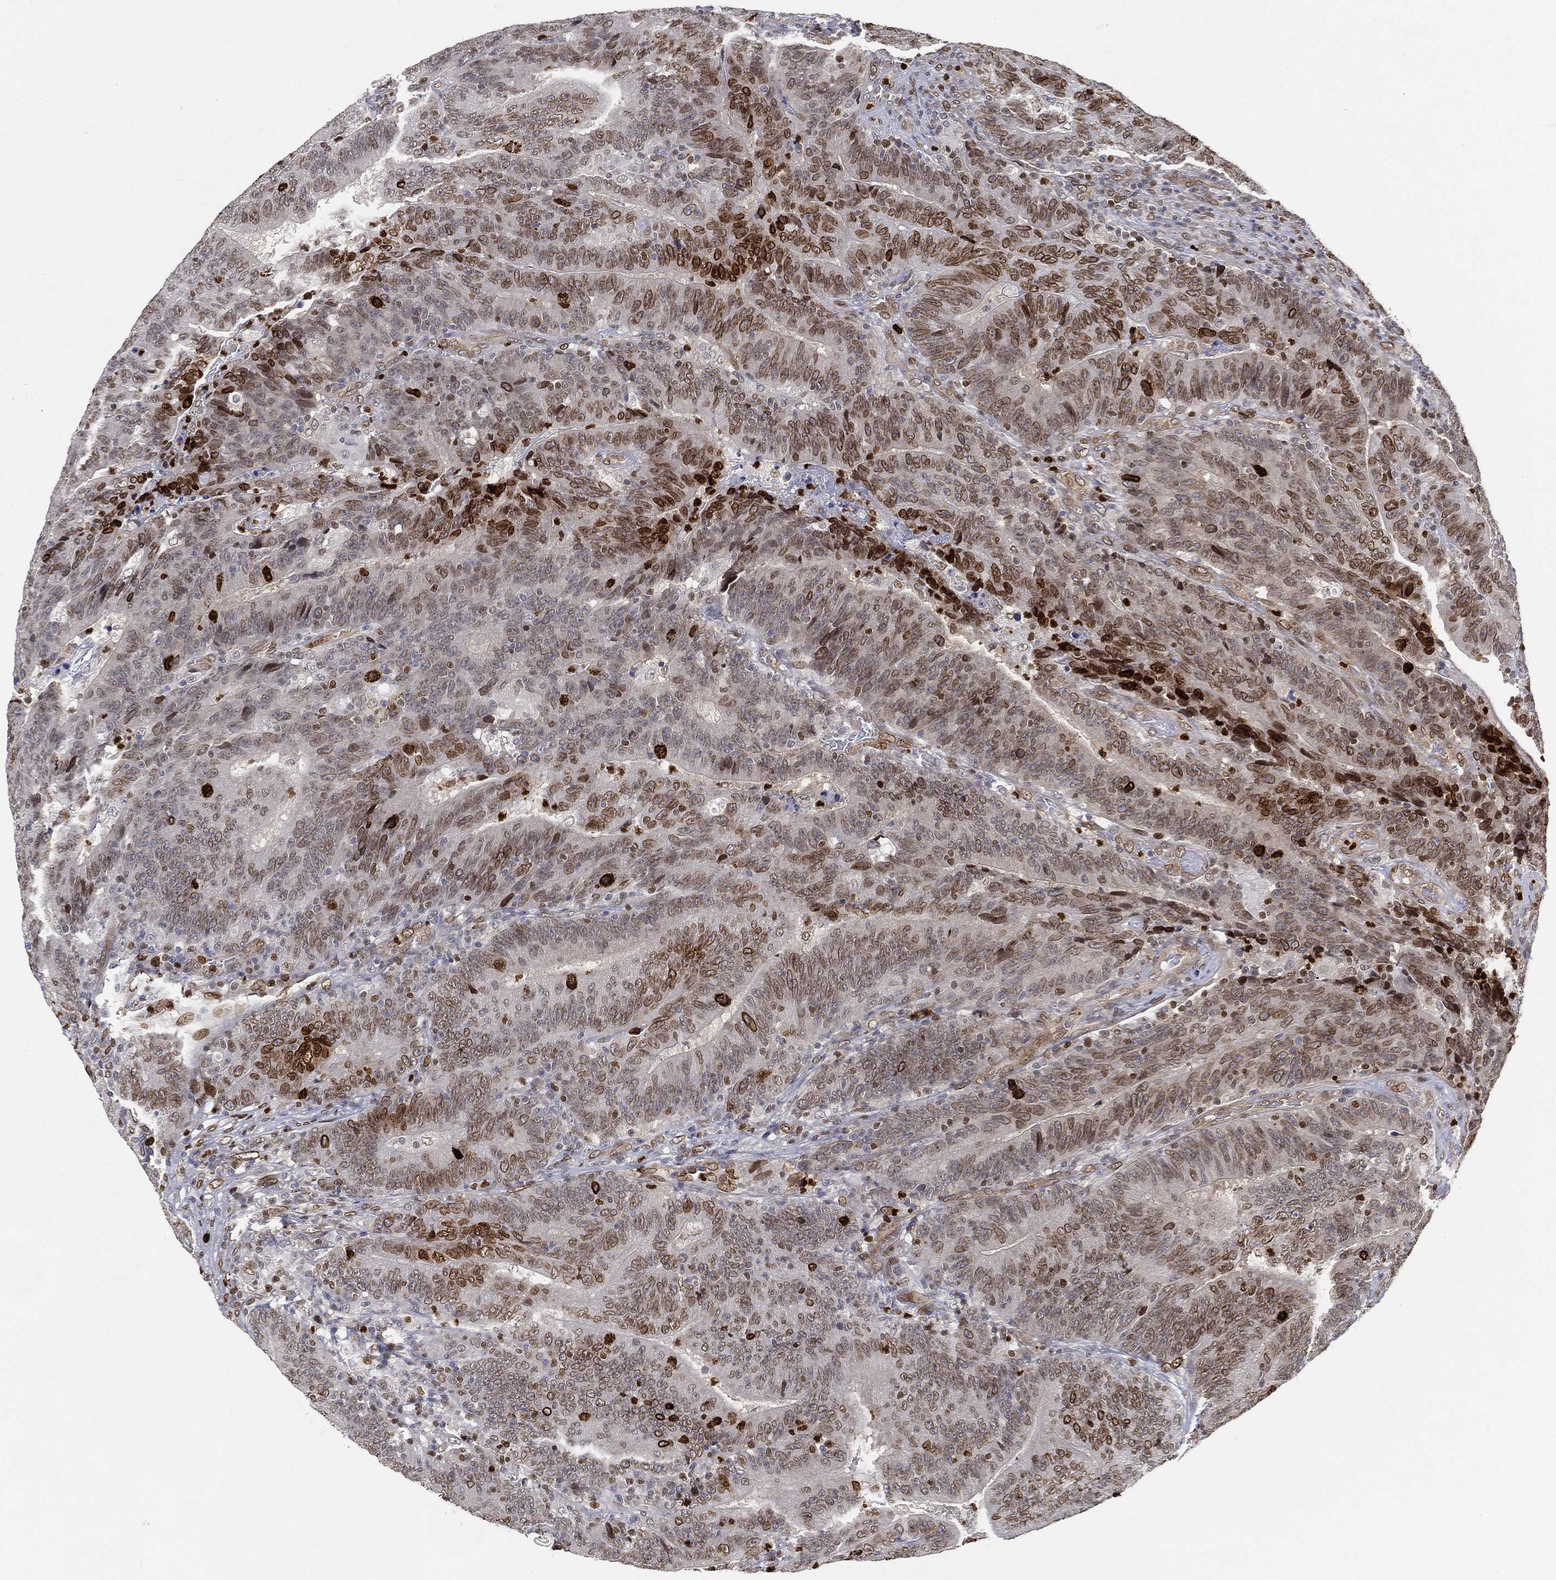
{"staining": {"intensity": "moderate", "quantity": "25%-75%", "location": "nuclear"}, "tissue": "colorectal cancer", "cell_type": "Tumor cells", "image_type": "cancer", "snomed": [{"axis": "morphology", "description": "Adenocarcinoma, NOS"}, {"axis": "topography", "description": "Colon"}], "caption": "Immunohistochemical staining of human colorectal cancer demonstrates medium levels of moderate nuclear protein expression in about 25%-75% of tumor cells.", "gene": "LMNB1", "patient": {"sex": "female", "age": 75}}